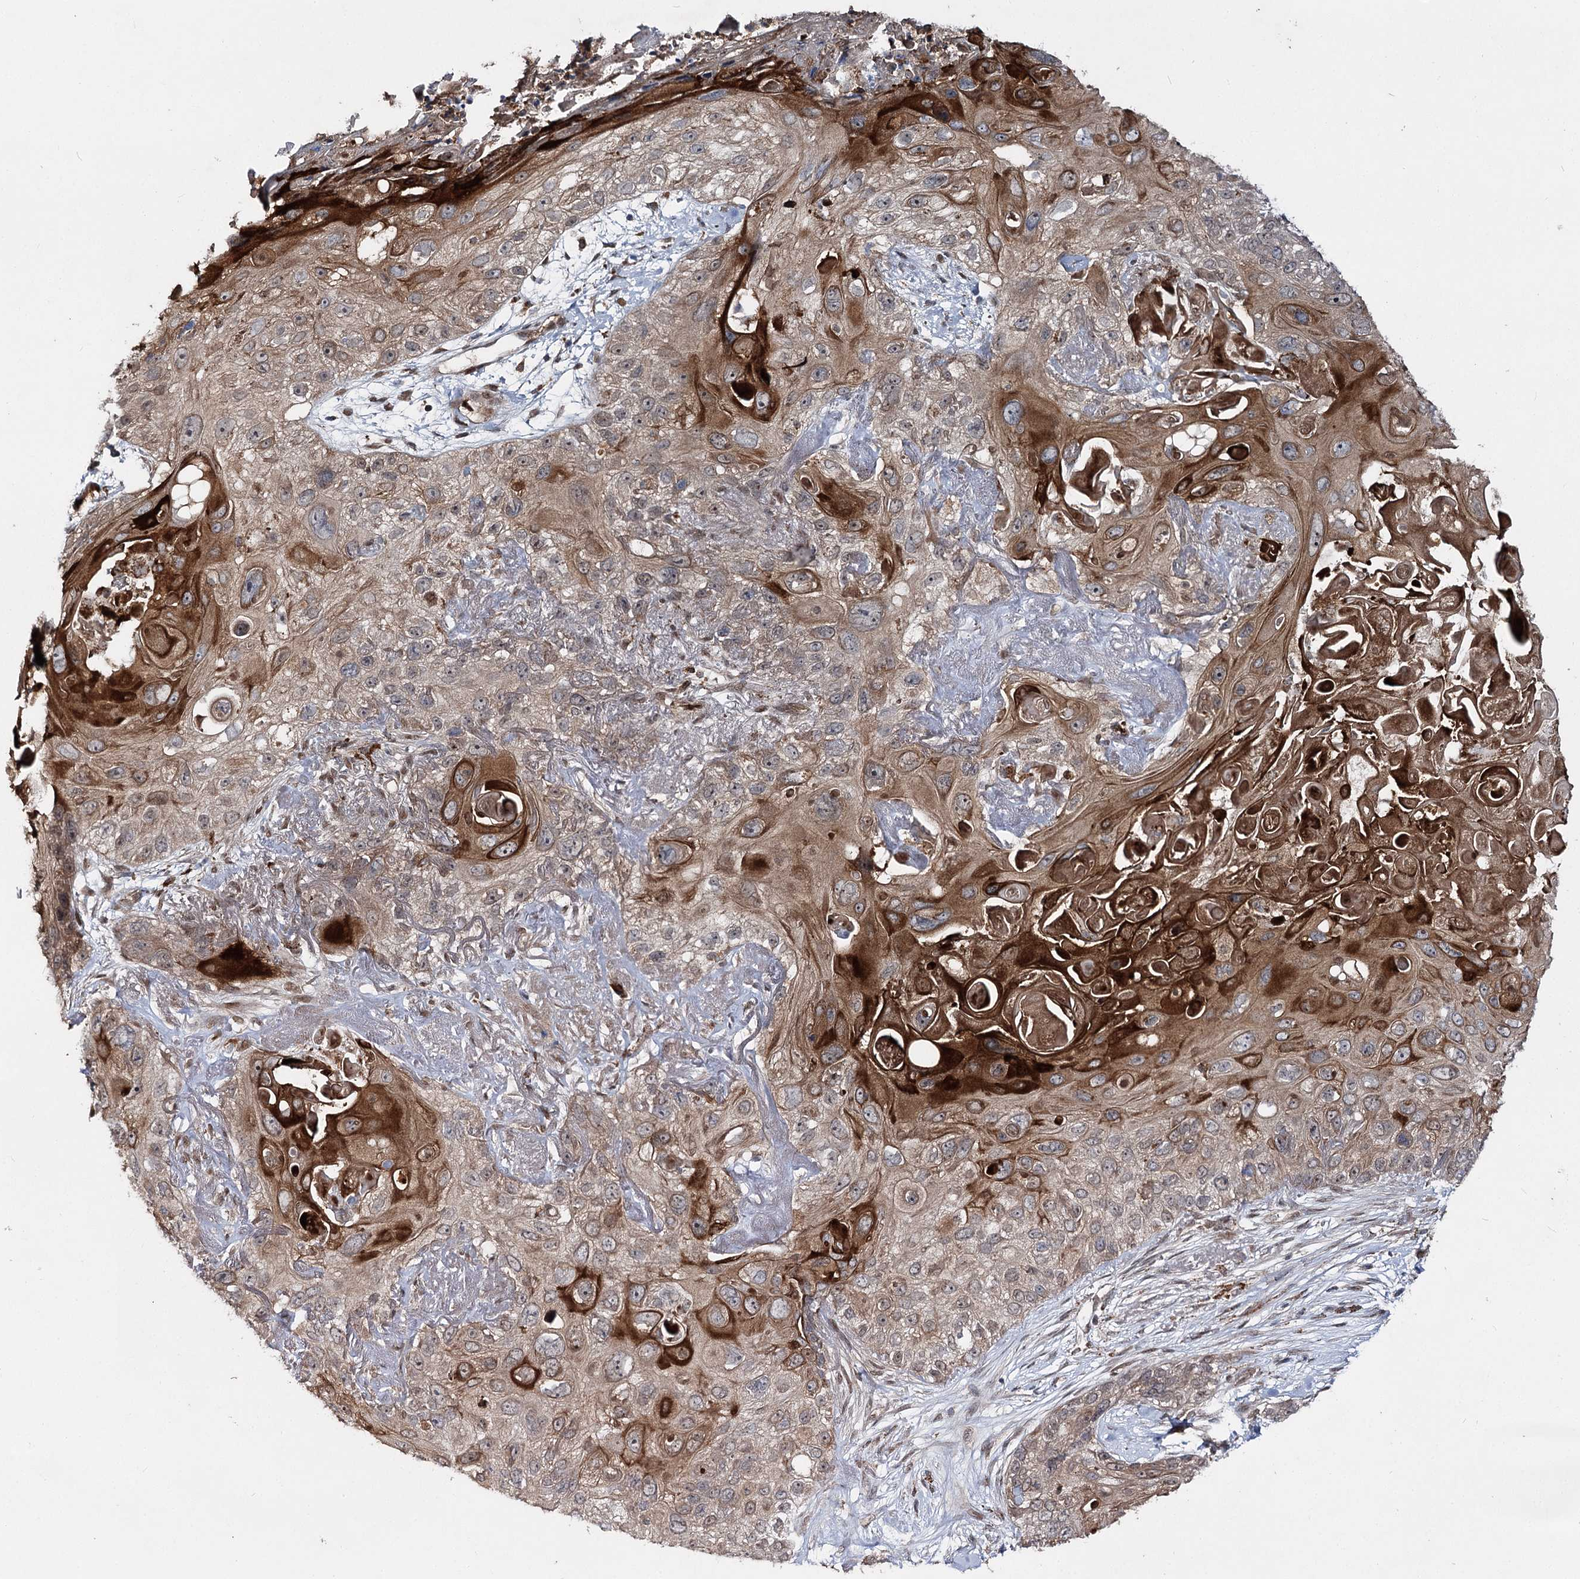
{"staining": {"intensity": "strong", "quantity": "25%-75%", "location": "cytoplasmic/membranous"}, "tissue": "skin cancer", "cell_type": "Tumor cells", "image_type": "cancer", "snomed": [{"axis": "morphology", "description": "Normal tissue, NOS"}, {"axis": "morphology", "description": "Squamous cell carcinoma, NOS"}, {"axis": "topography", "description": "Skin"}], "caption": "A histopathology image of squamous cell carcinoma (skin) stained for a protein exhibits strong cytoplasmic/membranous brown staining in tumor cells.", "gene": "MSANTD2", "patient": {"sex": "male", "age": 72}}